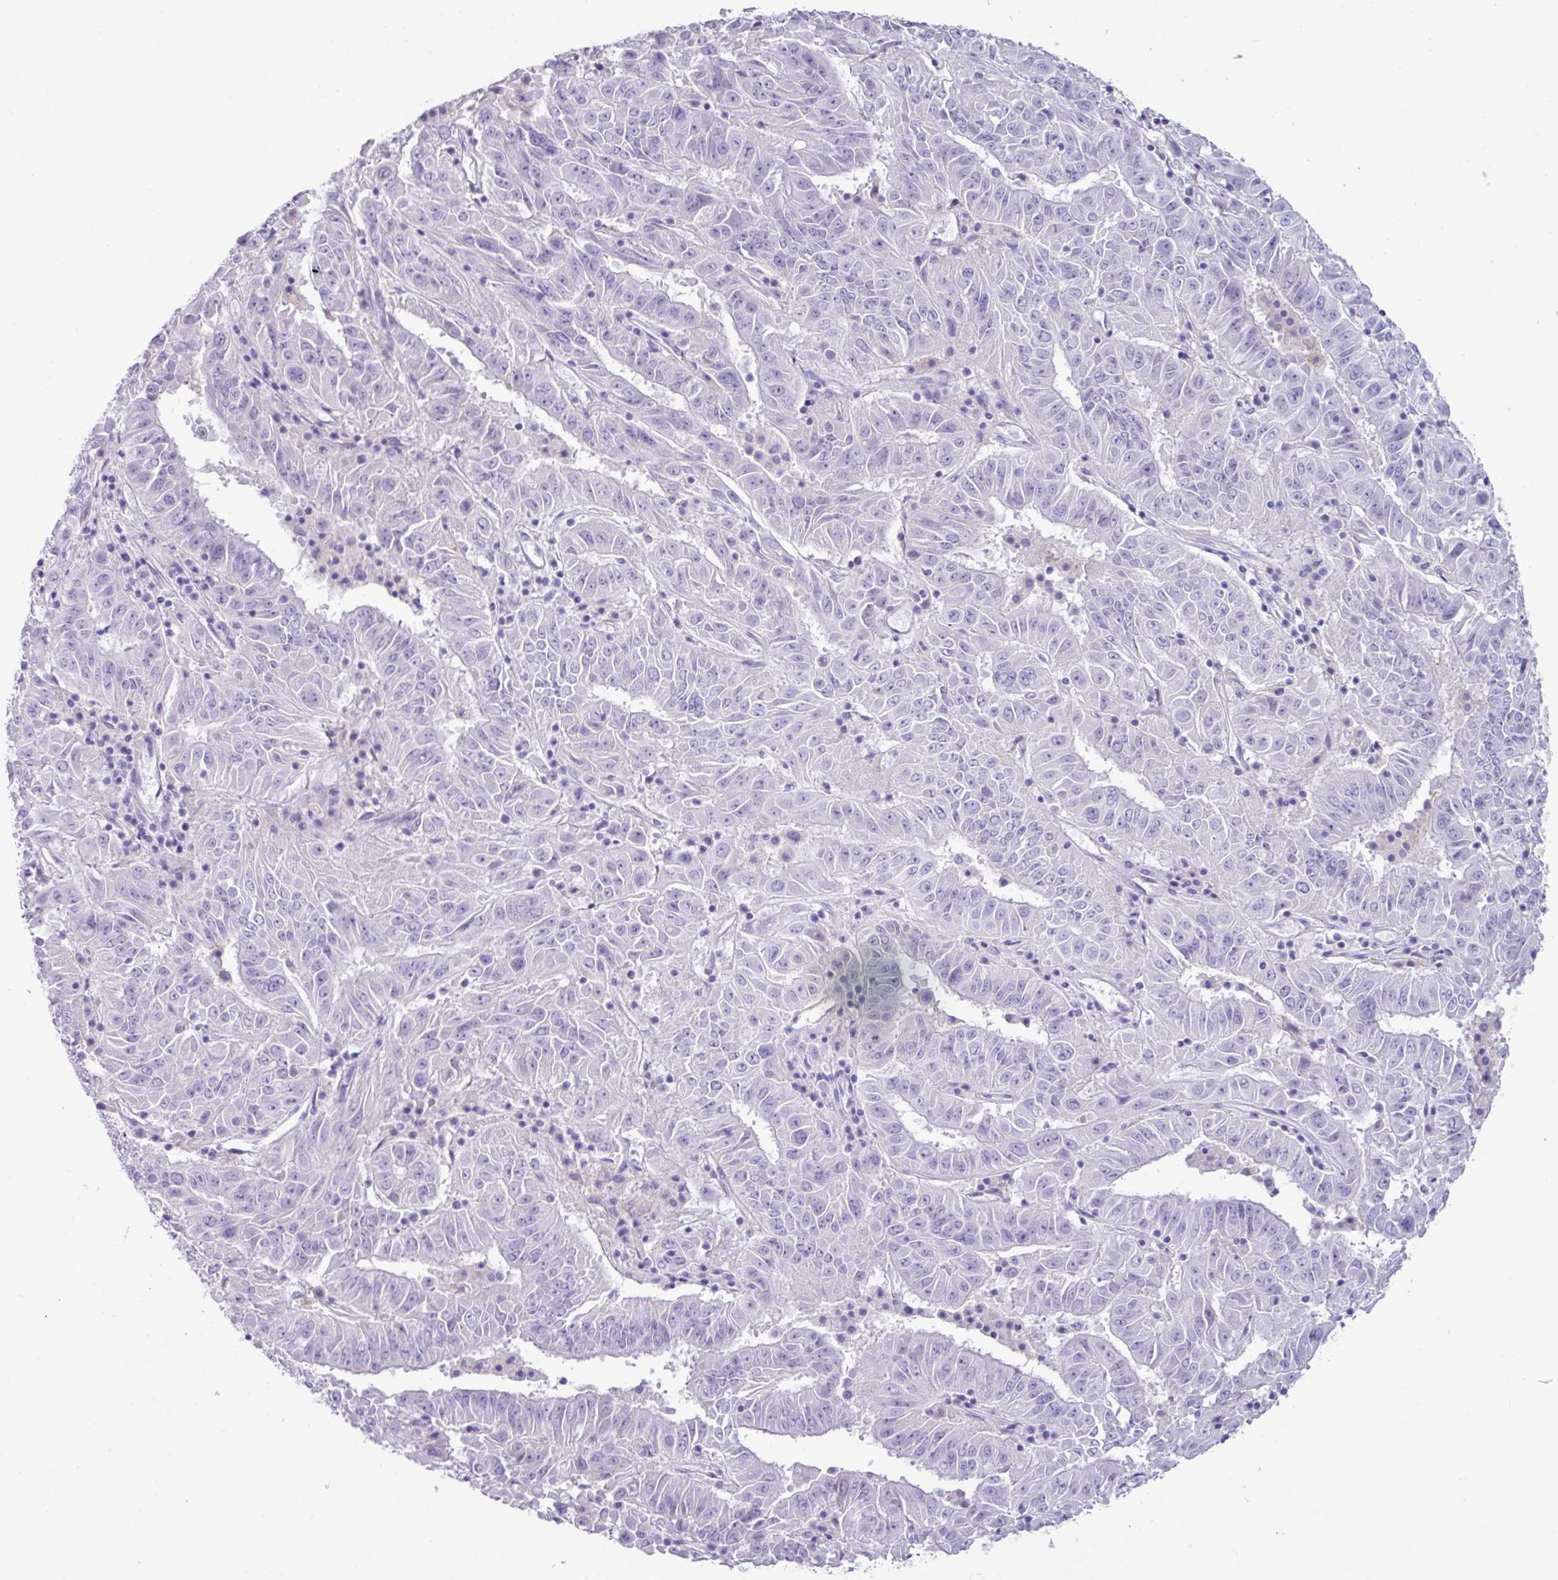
{"staining": {"intensity": "negative", "quantity": "none", "location": "none"}, "tissue": "pancreatic cancer", "cell_type": "Tumor cells", "image_type": "cancer", "snomed": [{"axis": "morphology", "description": "Adenocarcinoma, NOS"}, {"axis": "topography", "description": "Pancreas"}], "caption": "Image shows no protein staining in tumor cells of adenocarcinoma (pancreatic) tissue. (DAB immunohistochemistry with hematoxylin counter stain).", "gene": "ZNF524", "patient": {"sex": "male", "age": 63}}